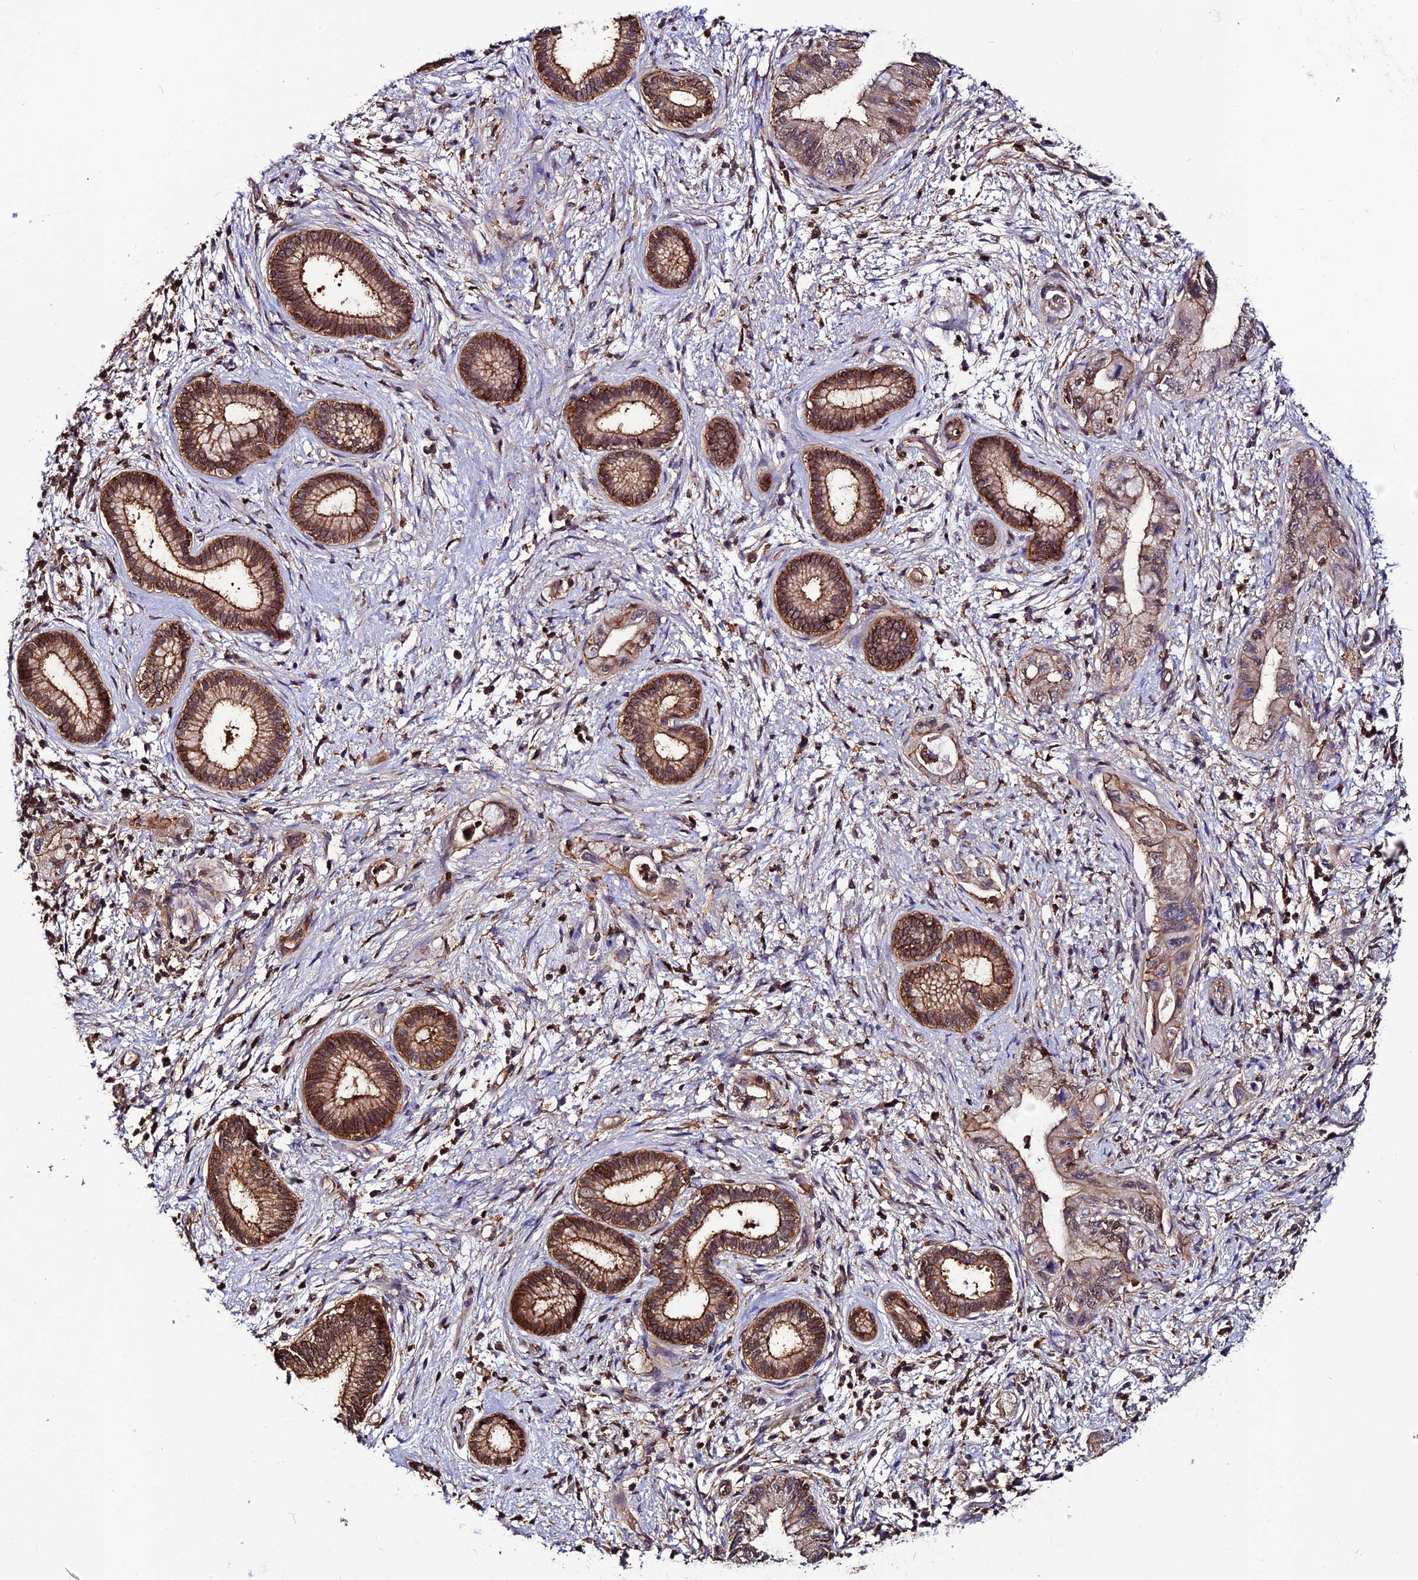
{"staining": {"intensity": "moderate", "quantity": "25%-75%", "location": "cytoplasmic/membranous"}, "tissue": "pancreatic cancer", "cell_type": "Tumor cells", "image_type": "cancer", "snomed": [{"axis": "morphology", "description": "Adenocarcinoma, NOS"}, {"axis": "topography", "description": "Pancreas"}], "caption": "Immunohistochemistry histopathology image of pancreatic cancer stained for a protein (brown), which exhibits medium levels of moderate cytoplasmic/membranous staining in about 25%-75% of tumor cells.", "gene": "USP17L15", "patient": {"sex": "female", "age": 73}}